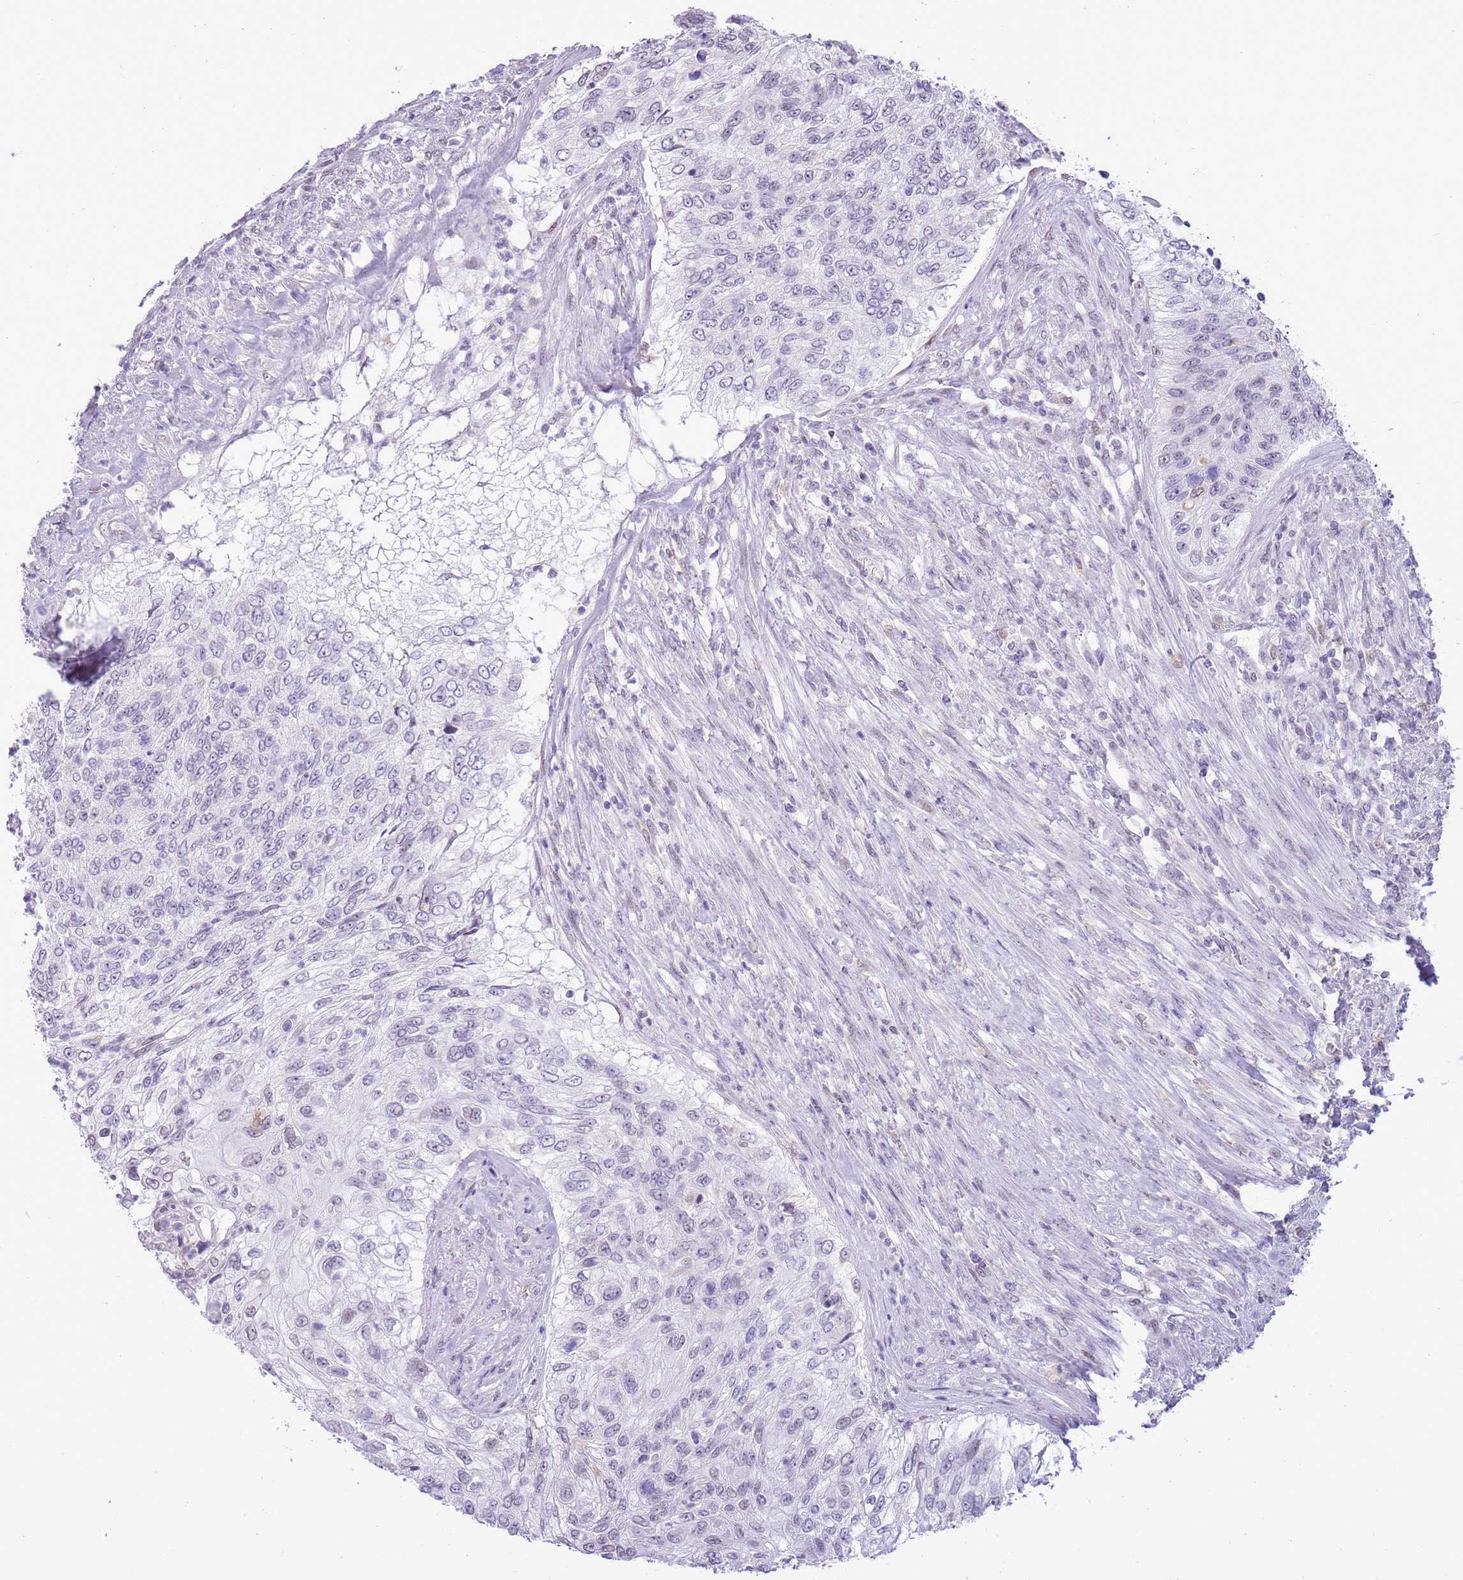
{"staining": {"intensity": "negative", "quantity": "none", "location": "none"}, "tissue": "urothelial cancer", "cell_type": "Tumor cells", "image_type": "cancer", "snomed": [{"axis": "morphology", "description": "Urothelial carcinoma, High grade"}, {"axis": "topography", "description": "Urinary bladder"}], "caption": "The histopathology image reveals no significant positivity in tumor cells of urothelial cancer.", "gene": "PPP1R17", "patient": {"sex": "female", "age": 60}}